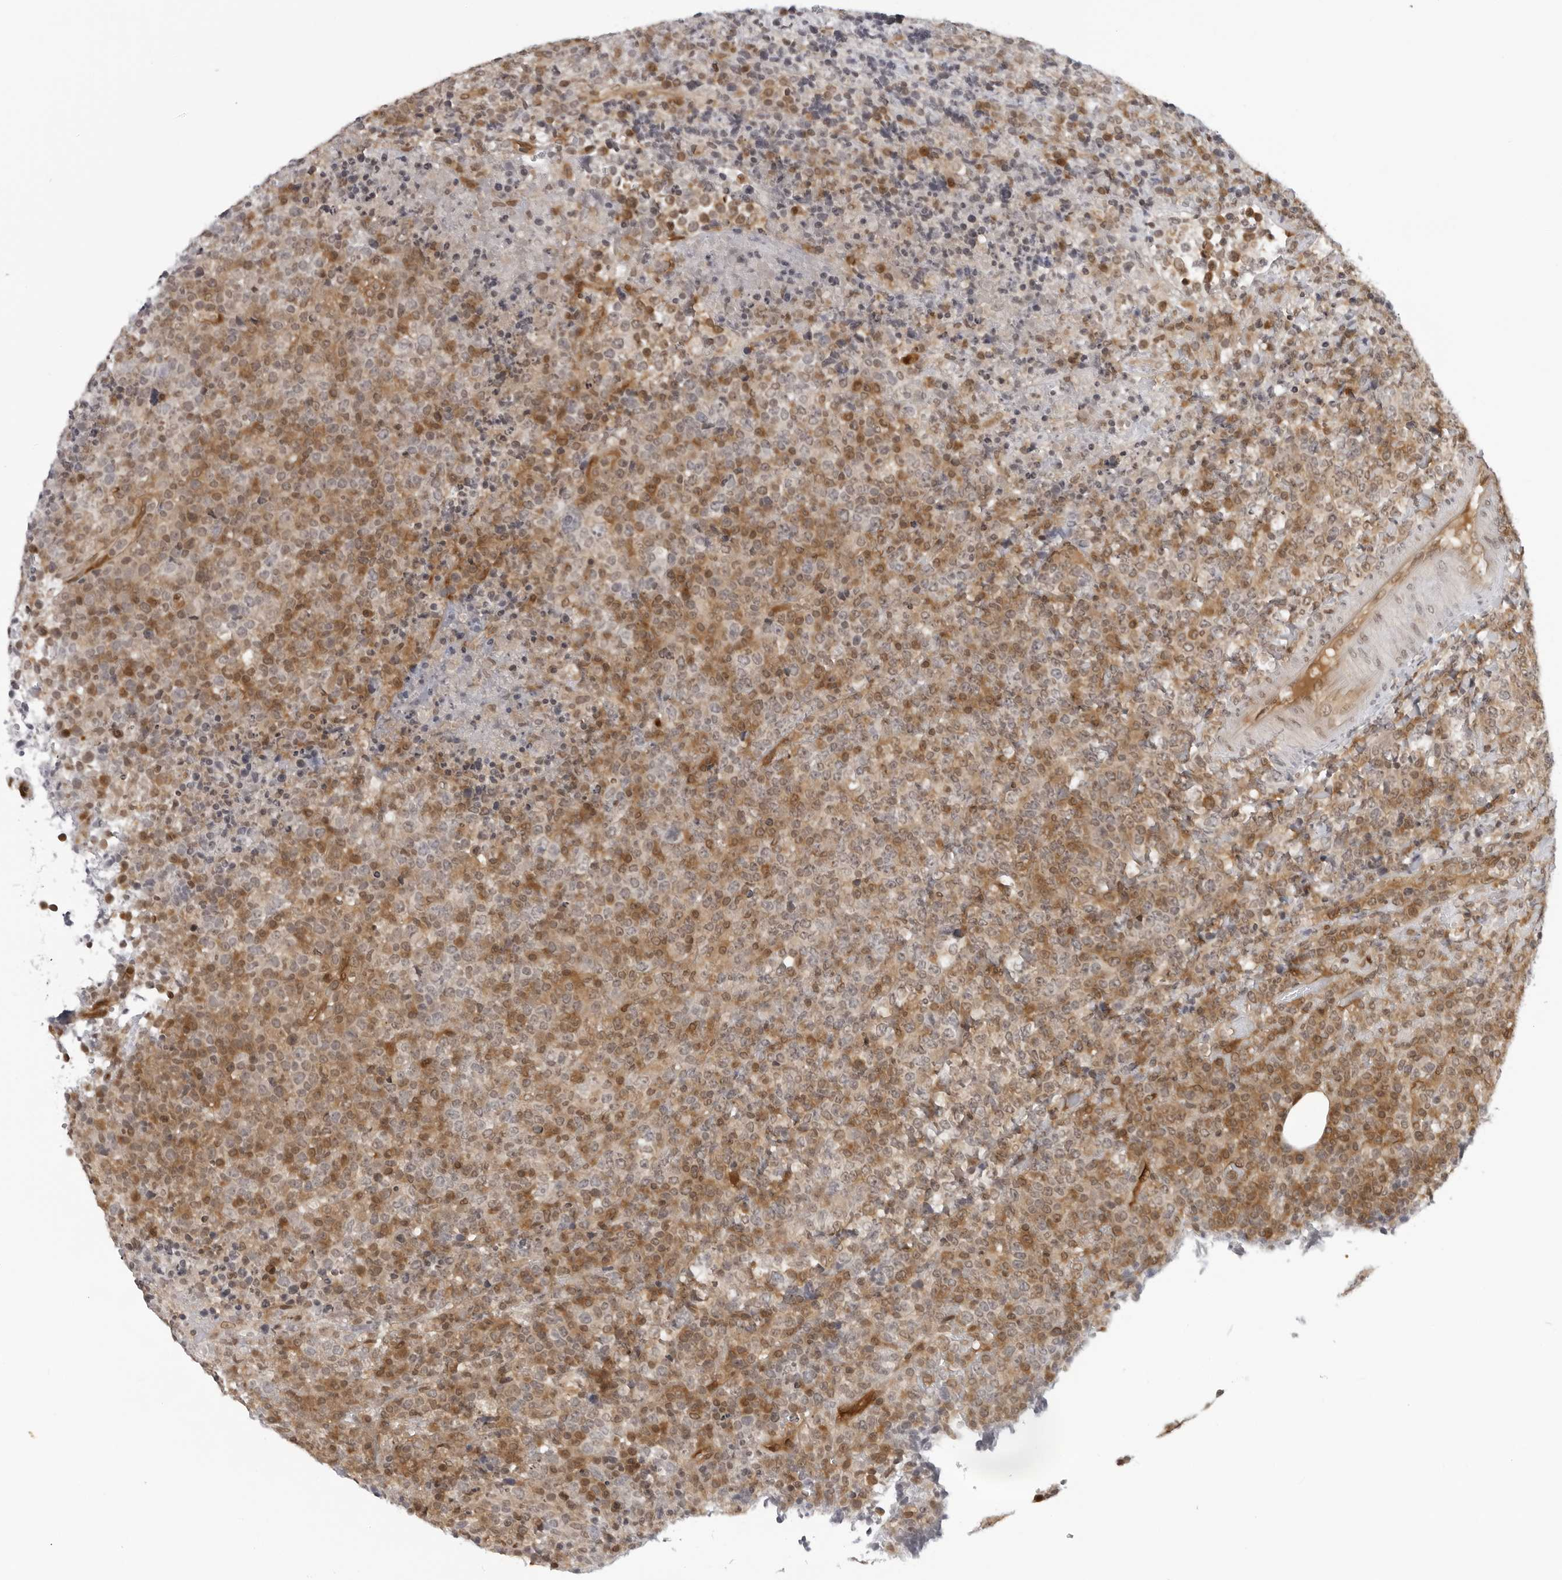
{"staining": {"intensity": "moderate", "quantity": "25%-75%", "location": "cytoplasmic/membranous,nuclear"}, "tissue": "lymphoma", "cell_type": "Tumor cells", "image_type": "cancer", "snomed": [{"axis": "morphology", "description": "Malignant lymphoma, non-Hodgkin's type, High grade"}, {"axis": "topography", "description": "Lymph node"}], "caption": "Immunohistochemistry (IHC) photomicrograph of neoplastic tissue: human lymphoma stained using immunohistochemistry reveals medium levels of moderate protein expression localized specifically in the cytoplasmic/membranous and nuclear of tumor cells, appearing as a cytoplasmic/membranous and nuclear brown color.", "gene": "CASP7", "patient": {"sex": "male", "age": 13}}